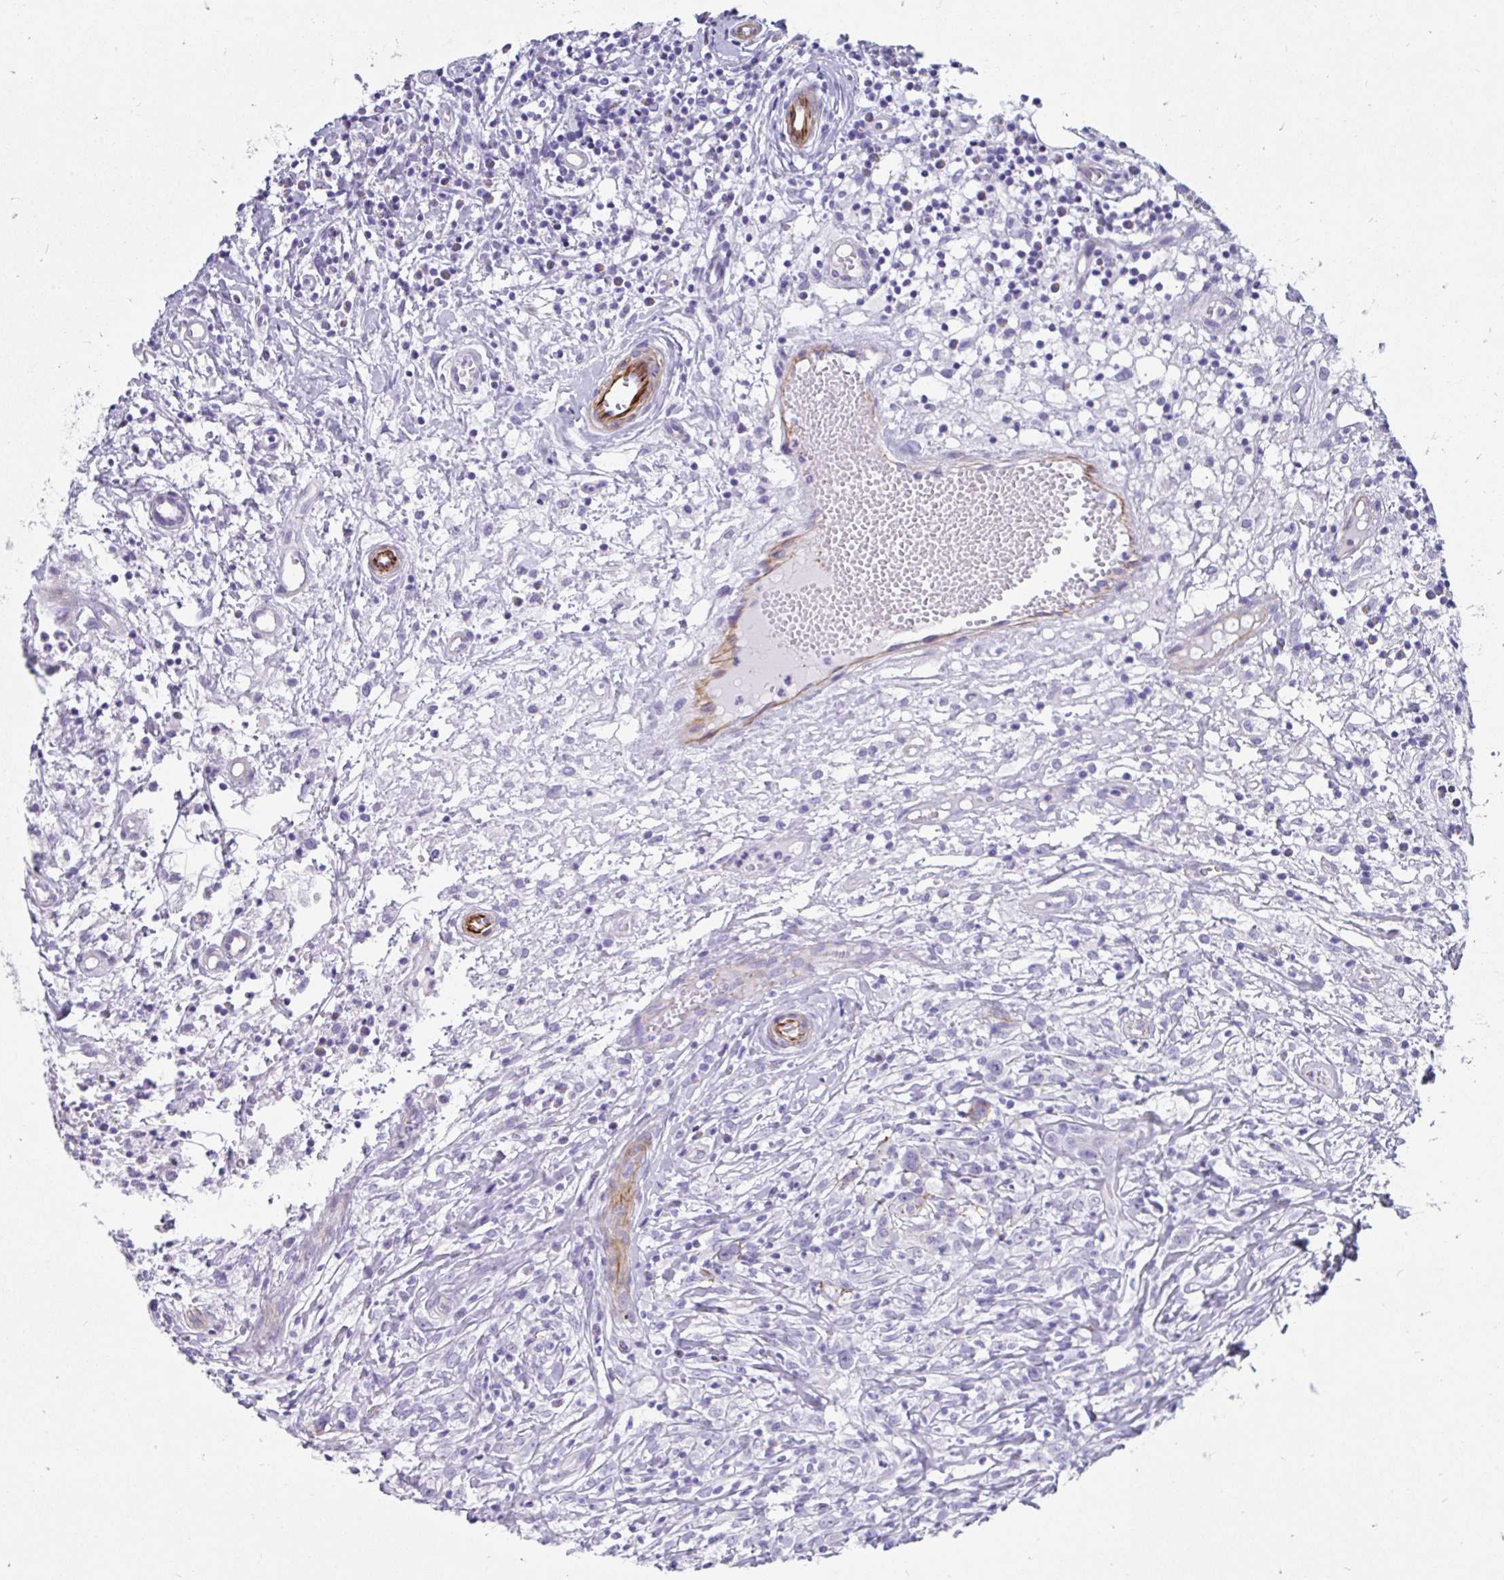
{"staining": {"intensity": "negative", "quantity": "none", "location": "none"}, "tissue": "lymphoma", "cell_type": "Tumor cells", "image_type": "cancer", "snomed": [{"axis": "morphology", "description": "Hodgkin's disease, NOS"}, {"axis": "topography", "description": "No Tissue"}], "caption": "The histopathology image exhibits no staining of tumor cells in lymphoma.", "gene": "EML5", "patient": {"sex": "female", "age": 21}}